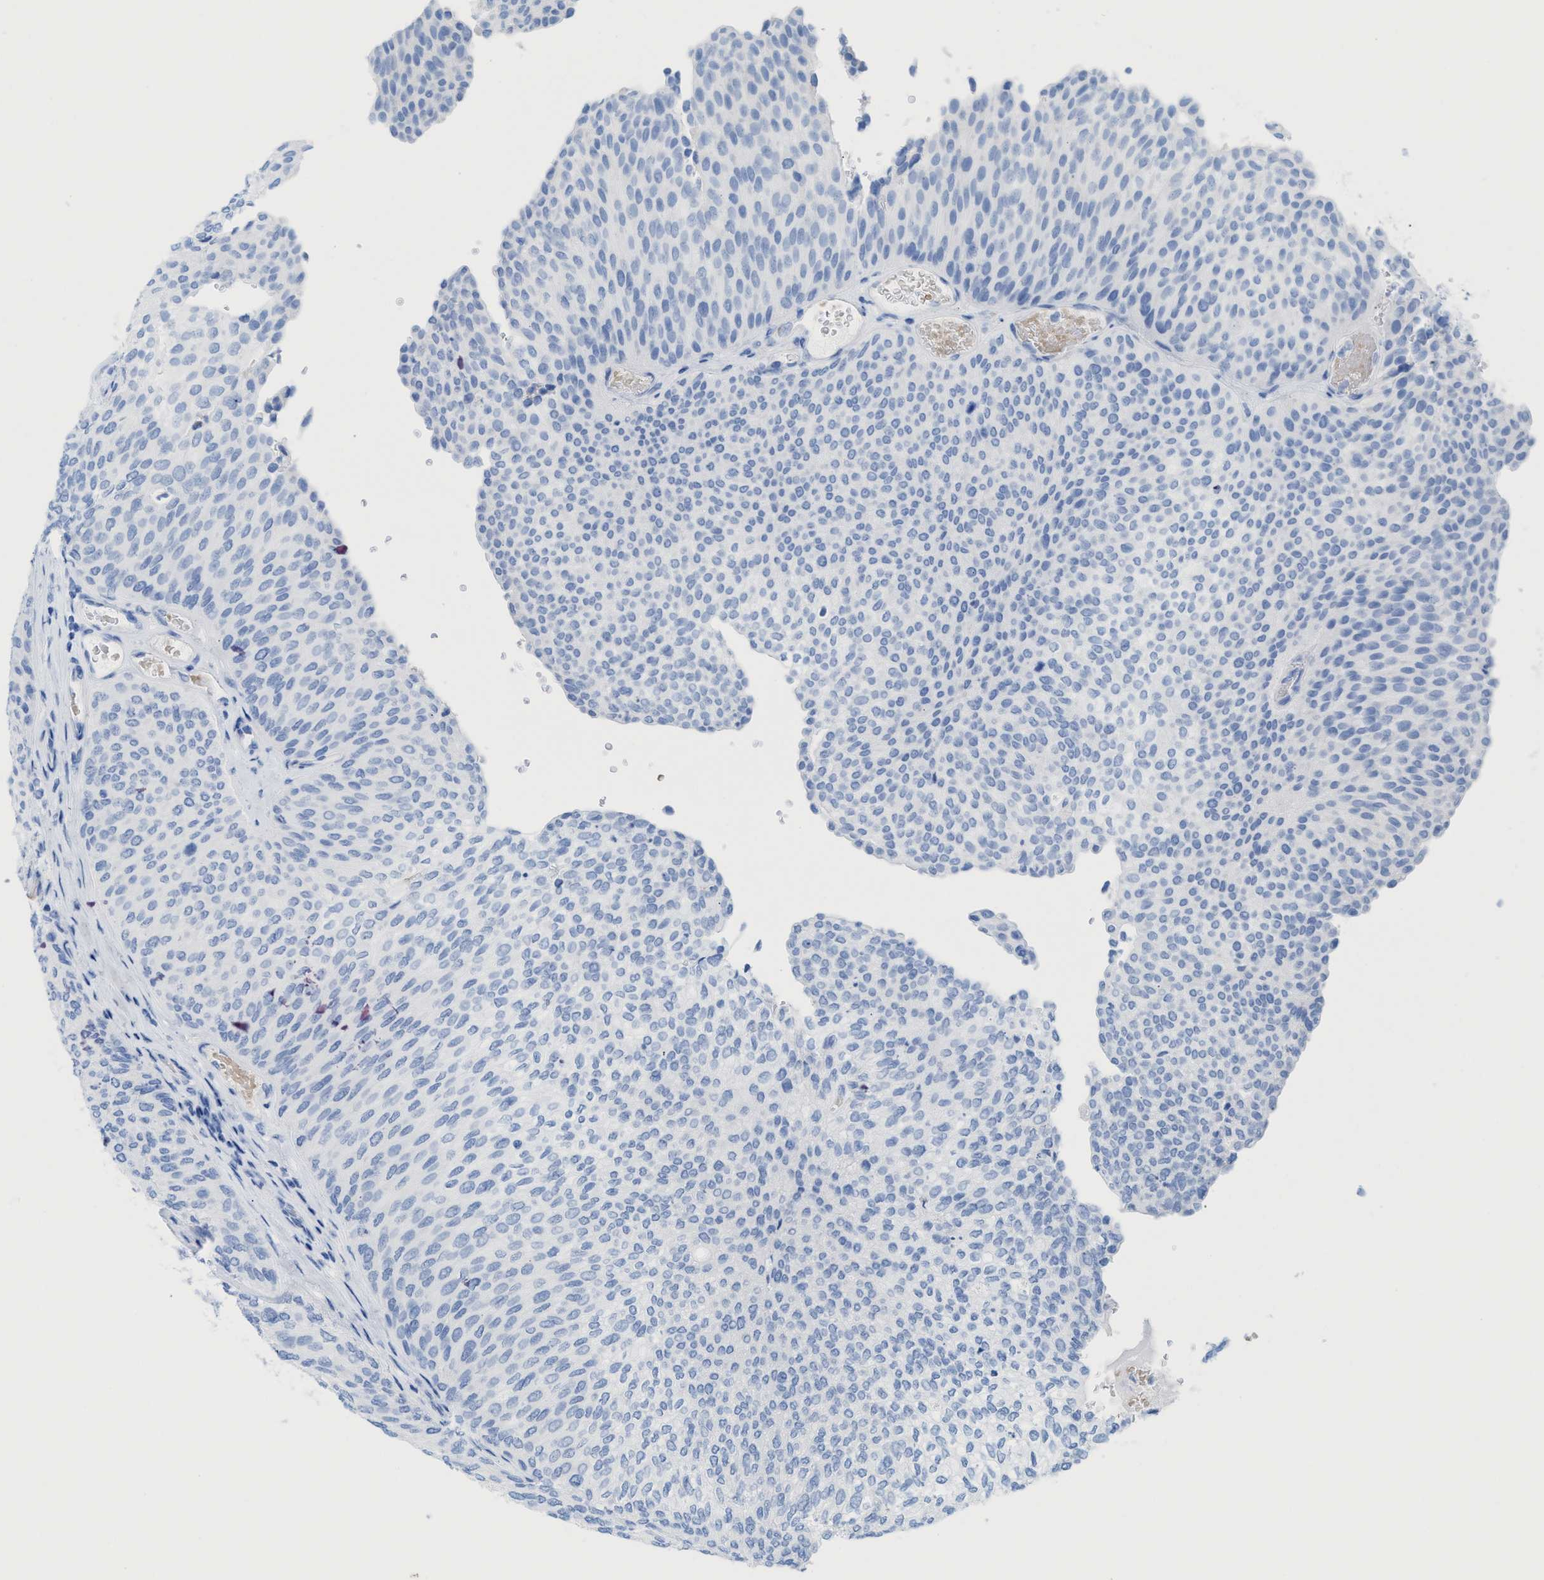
{"staining": {"intensity": "negative", "quantity": "none", "location": "none"}, "tissue": "urothelial cancer", "cell_type": "Tumor cells", "image_type": "cancer", "snomed": [{"axis": "morphology", "description": "Urothelial carcinoma, Low grade"}, {"axis": "topography", "description": "Urinary bladder"}], "caption": "The image displays no significant positivity in tumor cells of urothelial carcinoma (low-grade).", "gene": "ANKFN1", "patient": {"sex": "female", "age": 79}}